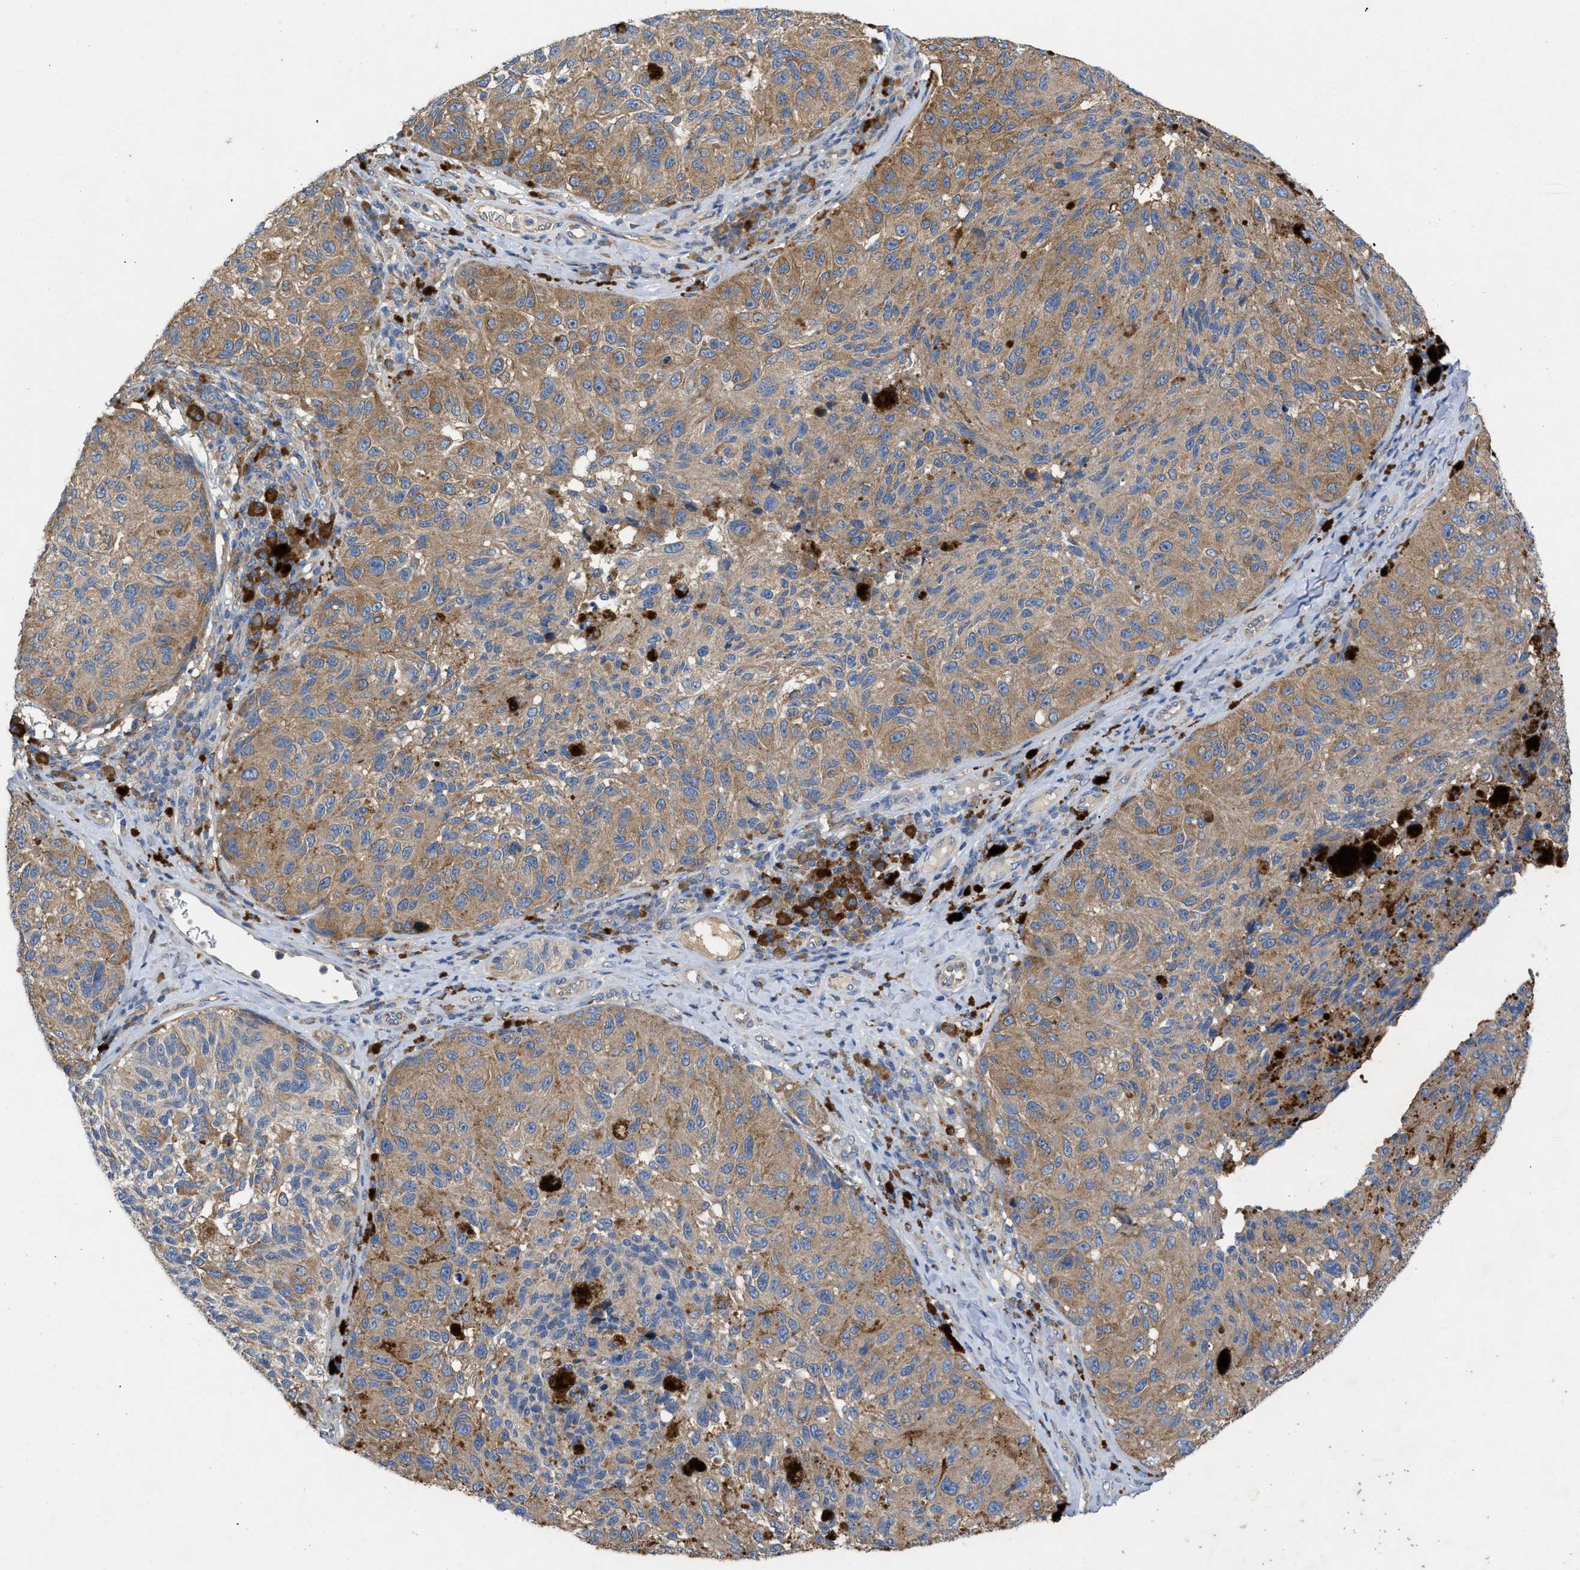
{"staining": {"intensity": "moderate", "quantity": ">75%", "location": "cytoplasmic/membranous"}, "tissue": "melanoma", "cell_type": "Tumor cells", "image_type": "cancer", "snomed": [{"axis": "morphology", "description": "Malignant melanoma, NOS"}, {"axis": "topography", "description": "Skin"}], "caption": "Approximately >75% of tumor cells in human malignant melanoma display moderate cytoplasmic/membranous protein staining as visualized by brown immunohistochemical staining.", "gene": "TMEM131", "patient": {"sex": "female", "age": 73}}